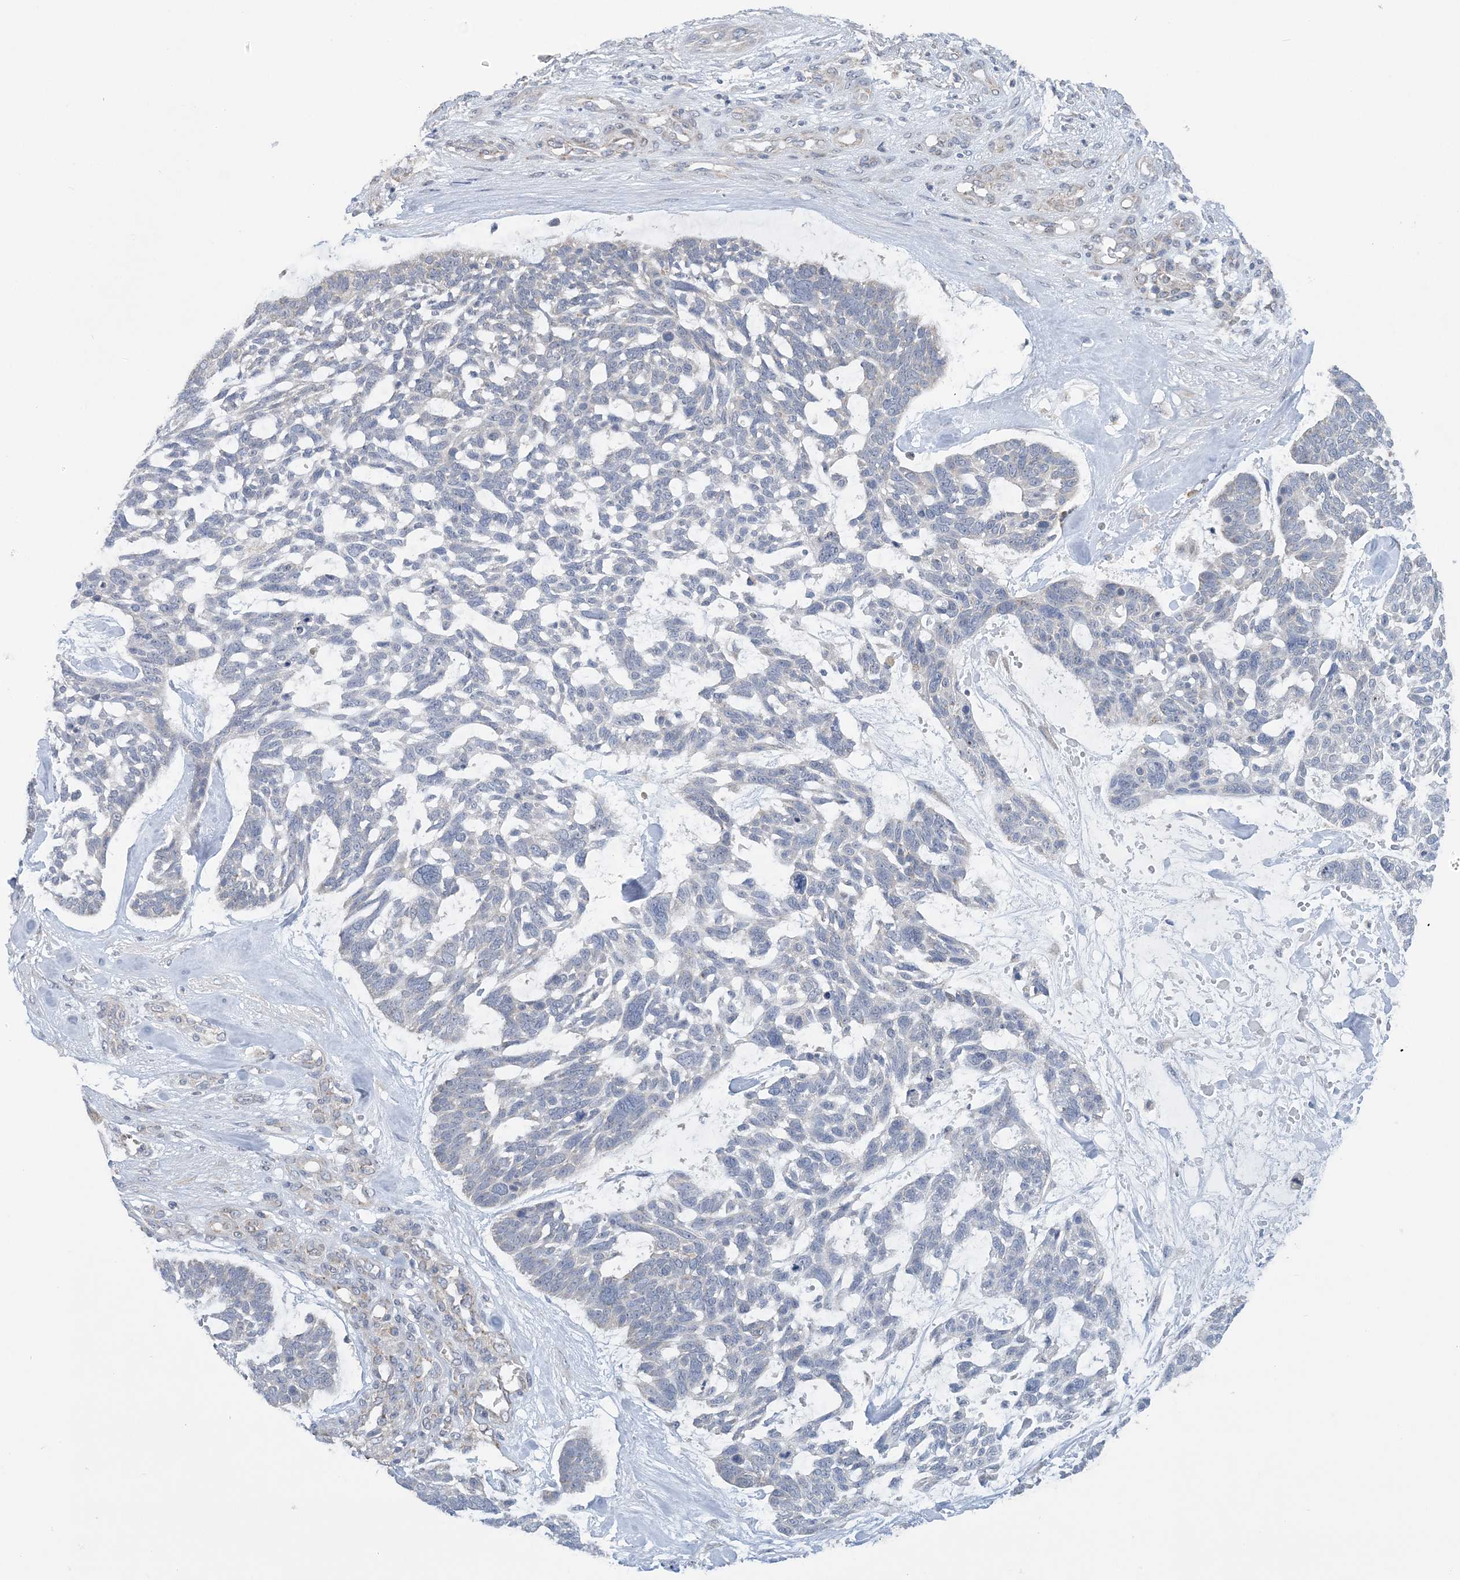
{"staining": {"intensity": "negative", "quantity": "none", "location": "none"}, "tissue": "skin cancer", "cell_type": "Tumor cells", "image_type": "cancer", "snomed": [{"axis": "morphology", "description": "Basal cell carcinoma"}, {"axis": "topography", "description": "Skin"}], "caption": "This is an IHC micrograph of skin cancer (basal cell carcinoma). There is no positivity in tumor cells.", "gene": "COPE", "patient": {"sex": "male", "age": 88}}